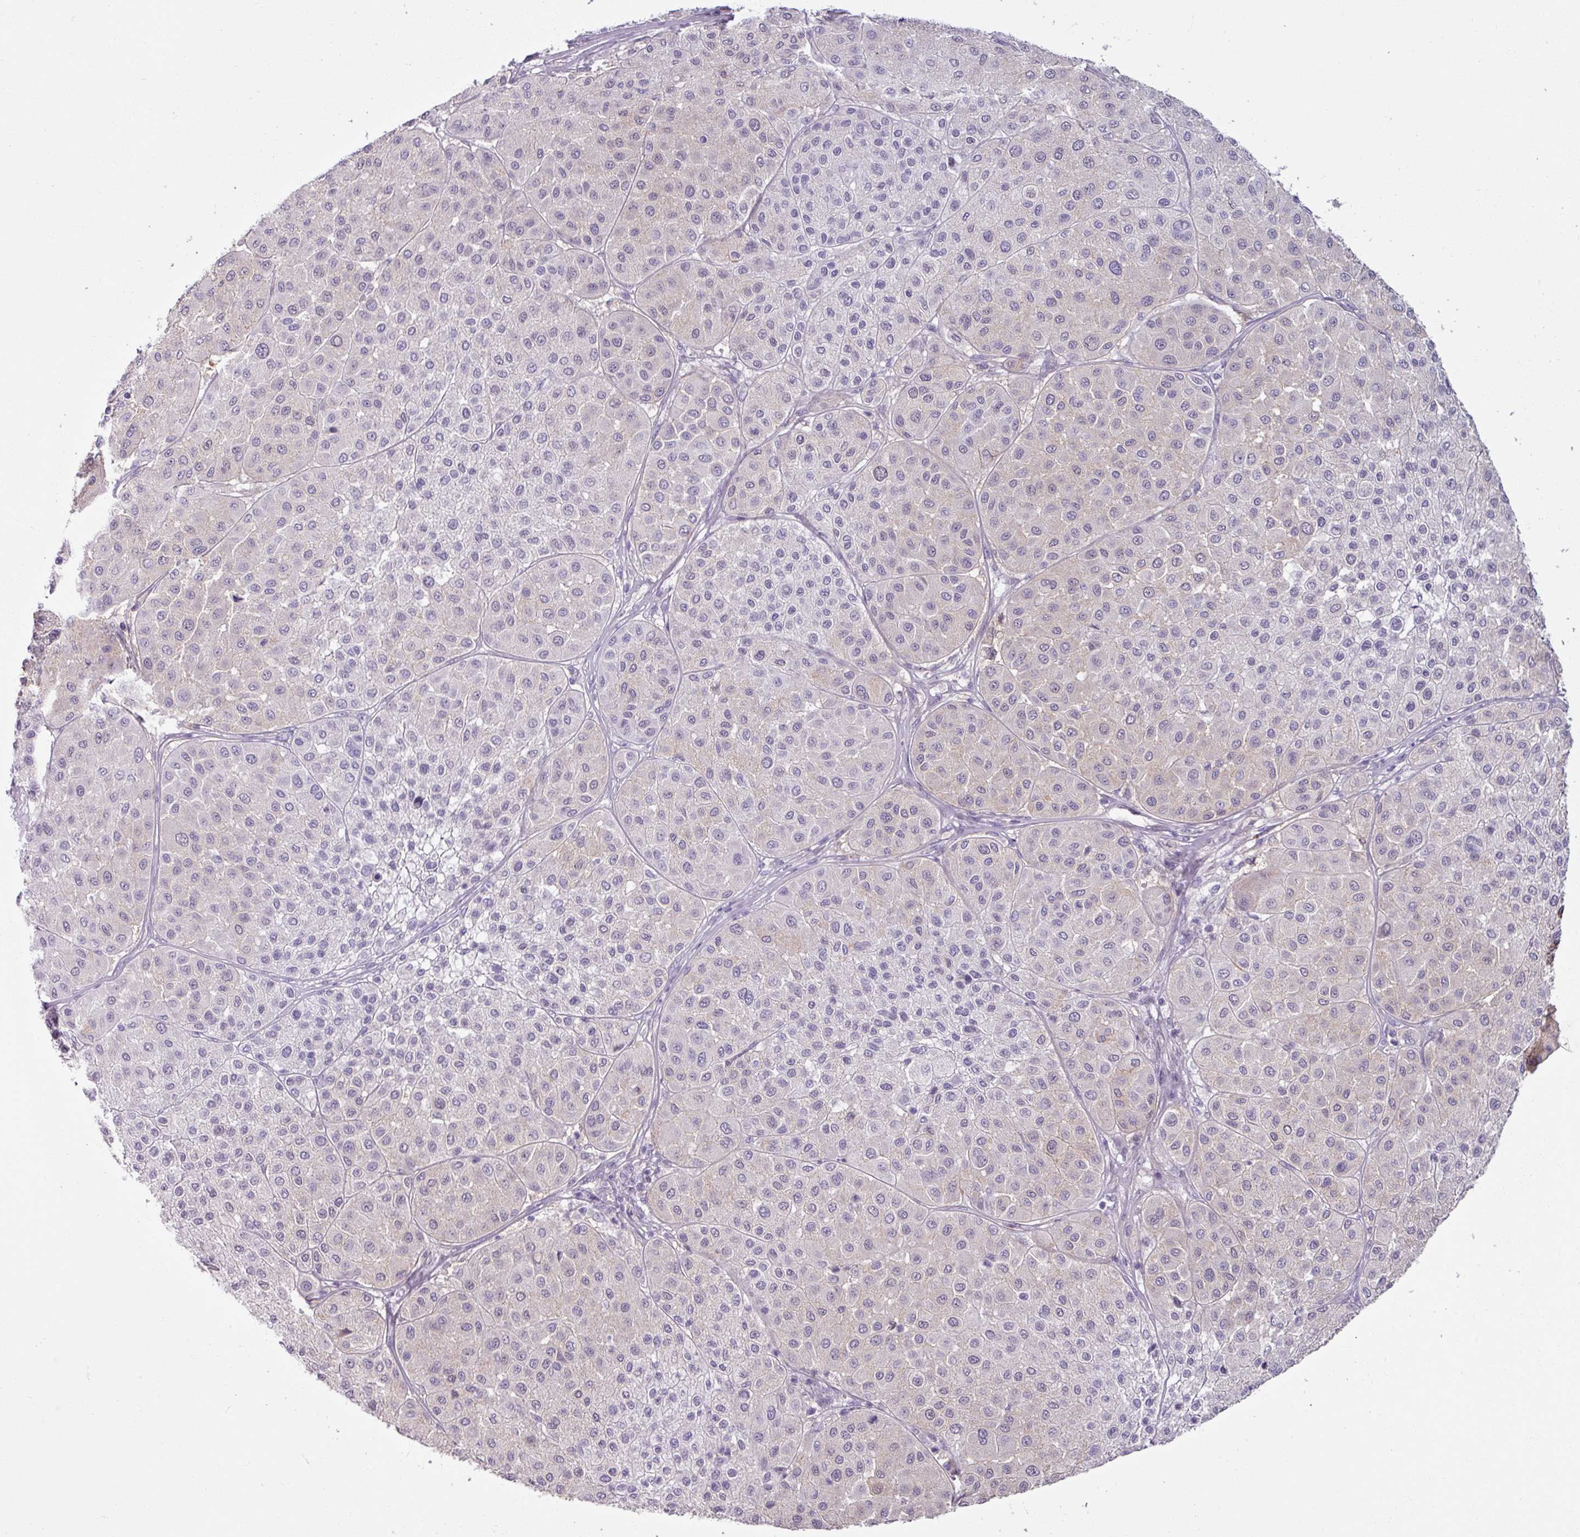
{"staining": {"intensity": "negative", "quantity": "none", "location": "none"}, "tissue": "melanoma", "cell_type": "Tumor cells", "image_type": "cancer", "snomed": [{"axis": "morphology", "description": "Malignant melanoma, Metastatic site"}, {"axis": "topography", "description": "Smooth muscle"}], "caption": "Melanoma was stained to show a protein in brown. There is no significant staining in tumor cells.", "gene": "PNMA6A", "patient": {"sex": "male", "age": 41}}